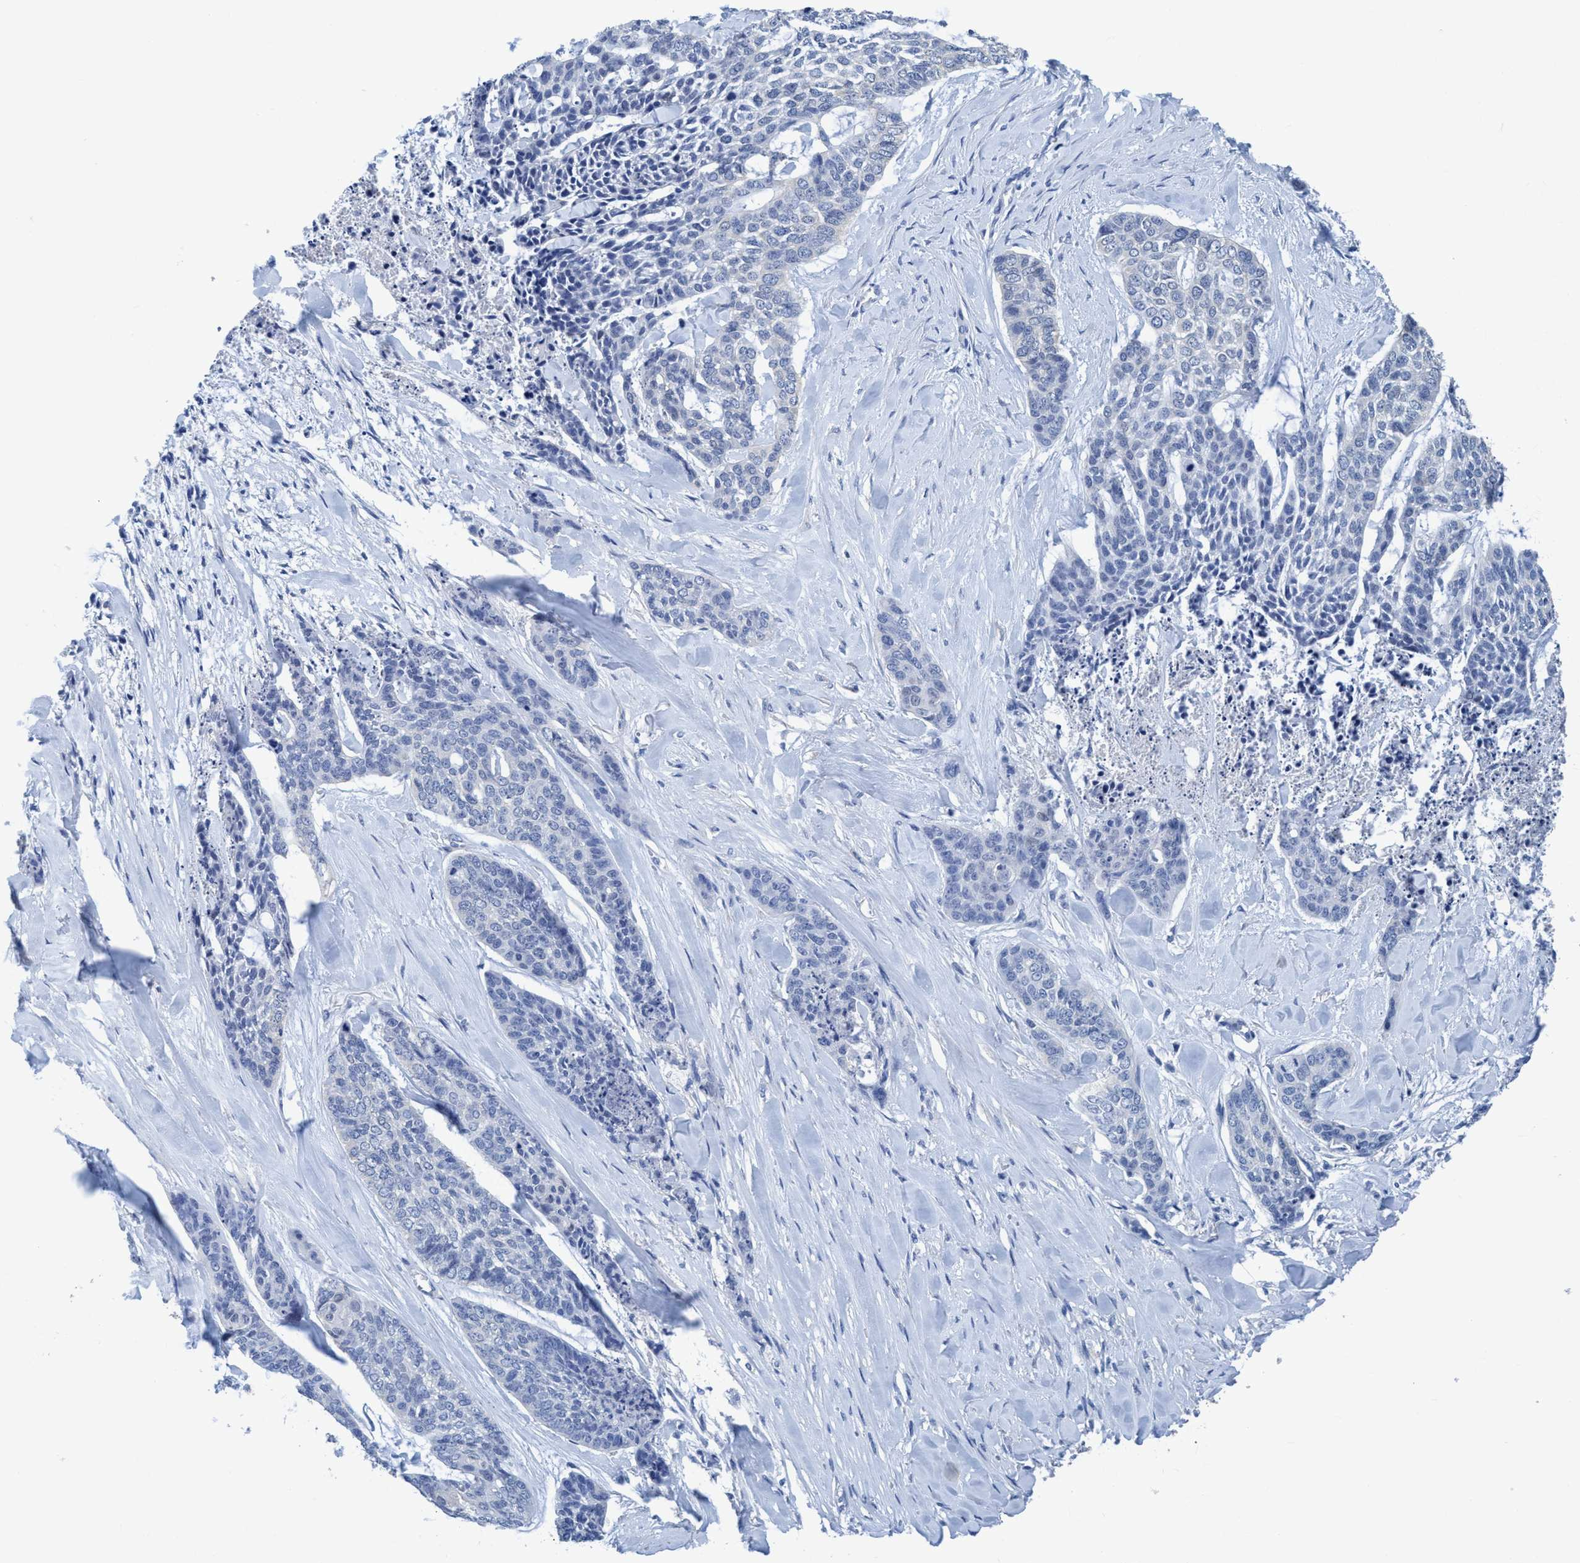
{"staining": {"intensity": "negative", "quantity": "none", "location": "none"}, "tissue": "skin cancer", "cell_type": "Tumor cells", "image_type": "cancer", "snomed": [{"axis": "morphology", "description": "Basal cell carcinoma"}, {"axis": "topography", "description": "Skin"}], "caption": "There is no significant expression in tumor cells of basal cell carcinoma (skin).", "gene": "DNAI1", "patient": {"sex": "female", "age": 64}}